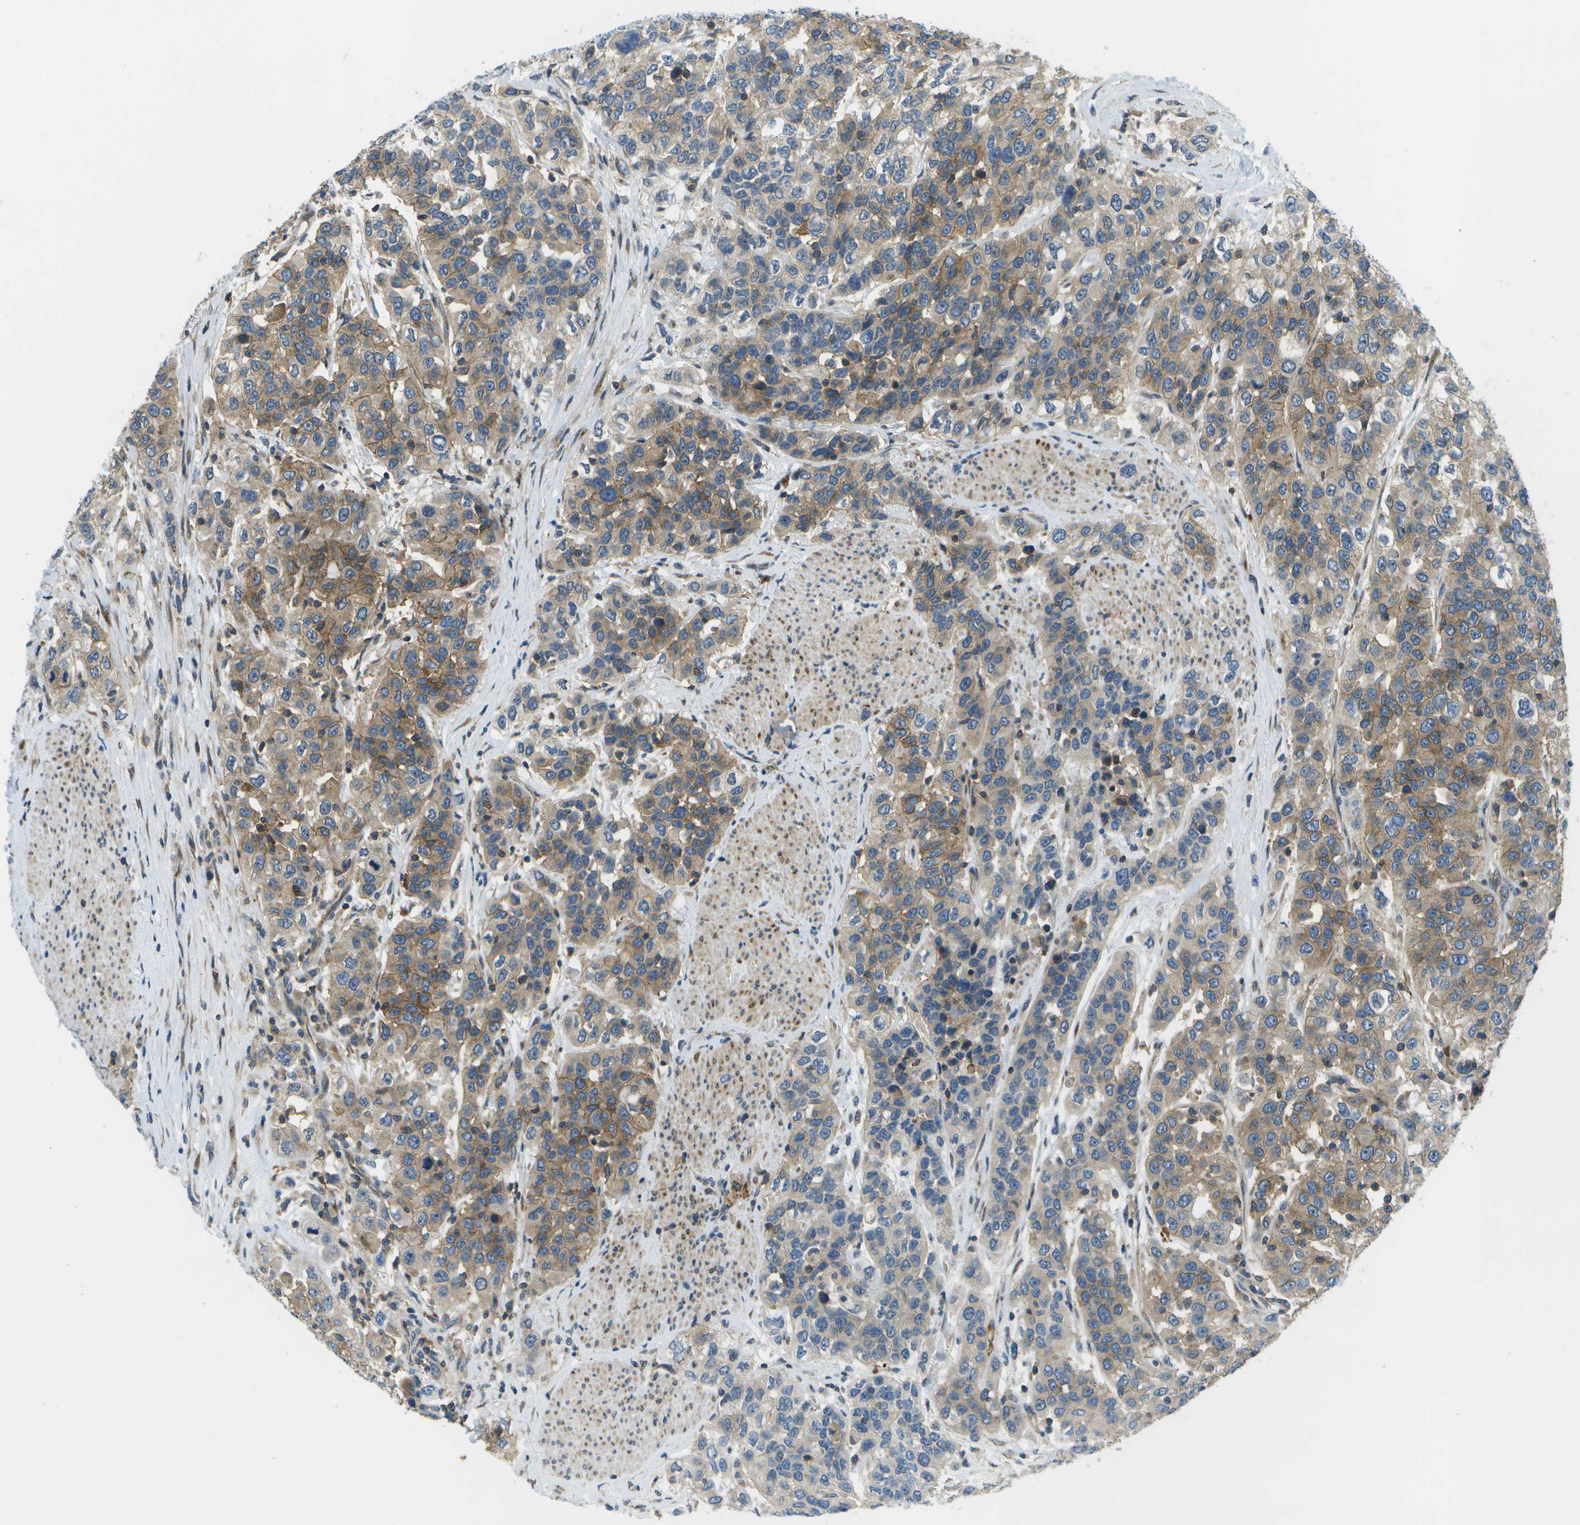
{"staining": {"intensity": "moderate", "quantity": ">75%", "location": "cytoplasmic/membranous"}, "tissue": "urothelial cancer", "cell_type": "Tumor cells", "image_type": "cancer", "snomed": [{"axis": "morphology", "description": "Urothelial carcinoma, High grade"}, {"axis": "topography", "description": "Urinary bladder"}], "caption": "Protein positivity by immunohistochemistry (IHC) shows moderate cytoplasmic/membranous expression in approximately >75% of tumor cells in urothelial cancer.", "gene": "CTIF", "patient": {"sex": "female", "age": 80}}